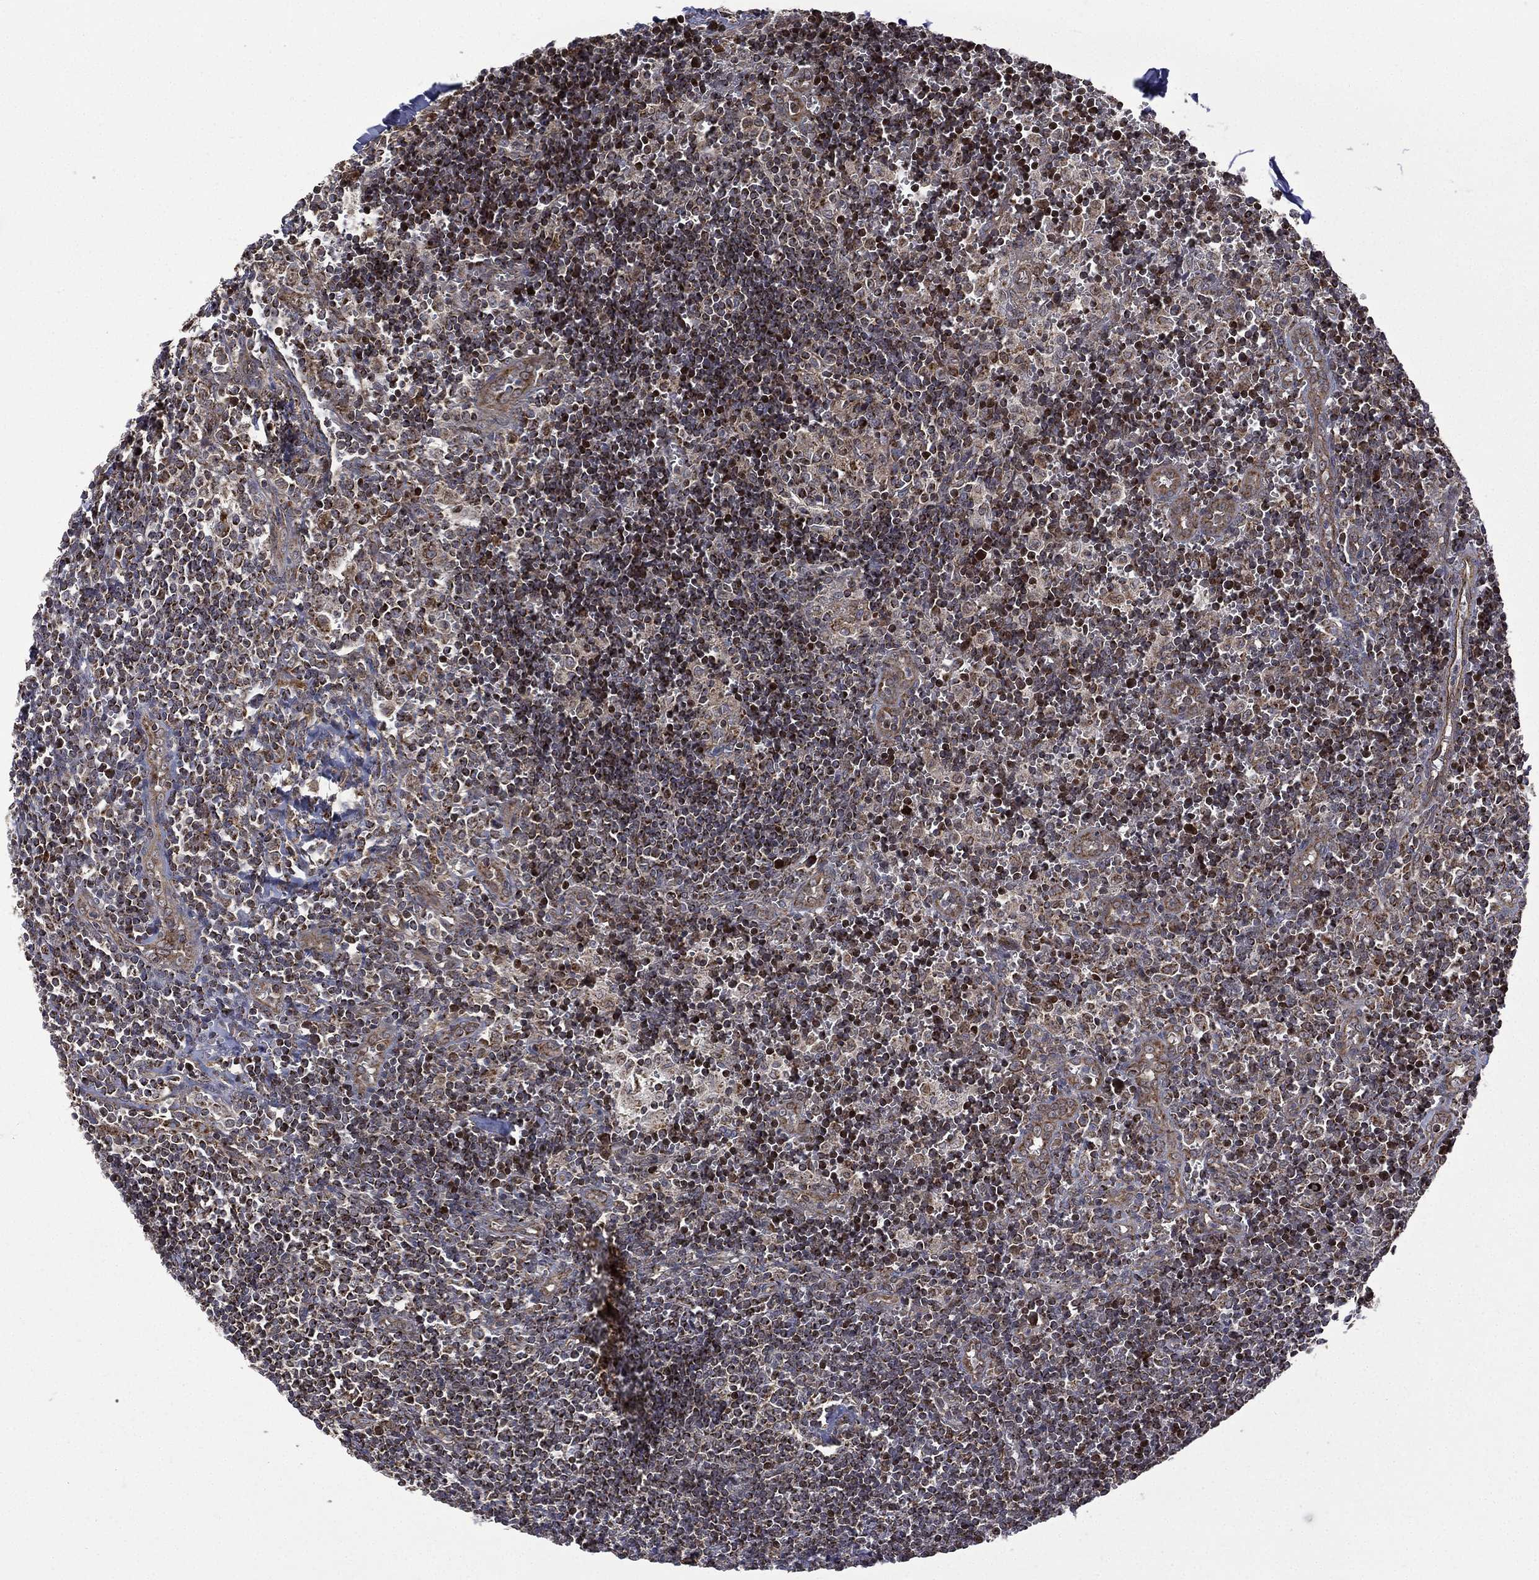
{"staining": {"intensity": "negative", "quantity": "none", "location": "none"}, "tissue": "lymph node", "cell_type": "Germinal center cells", "image_type": "normal", "snomed": [{"axis": "morphology", "description": "Normal tissue, NOS"}, {"axis": "topography", "description": "Lymph node"}, {"axis": "topography", "description": "Salivary gland"}], "caption": "Lymph node stained for a protein using IHC displays no positivity germinal center cells.", "gene": "GIMAP6", "patient": {"sex": "male", "age": 78}}